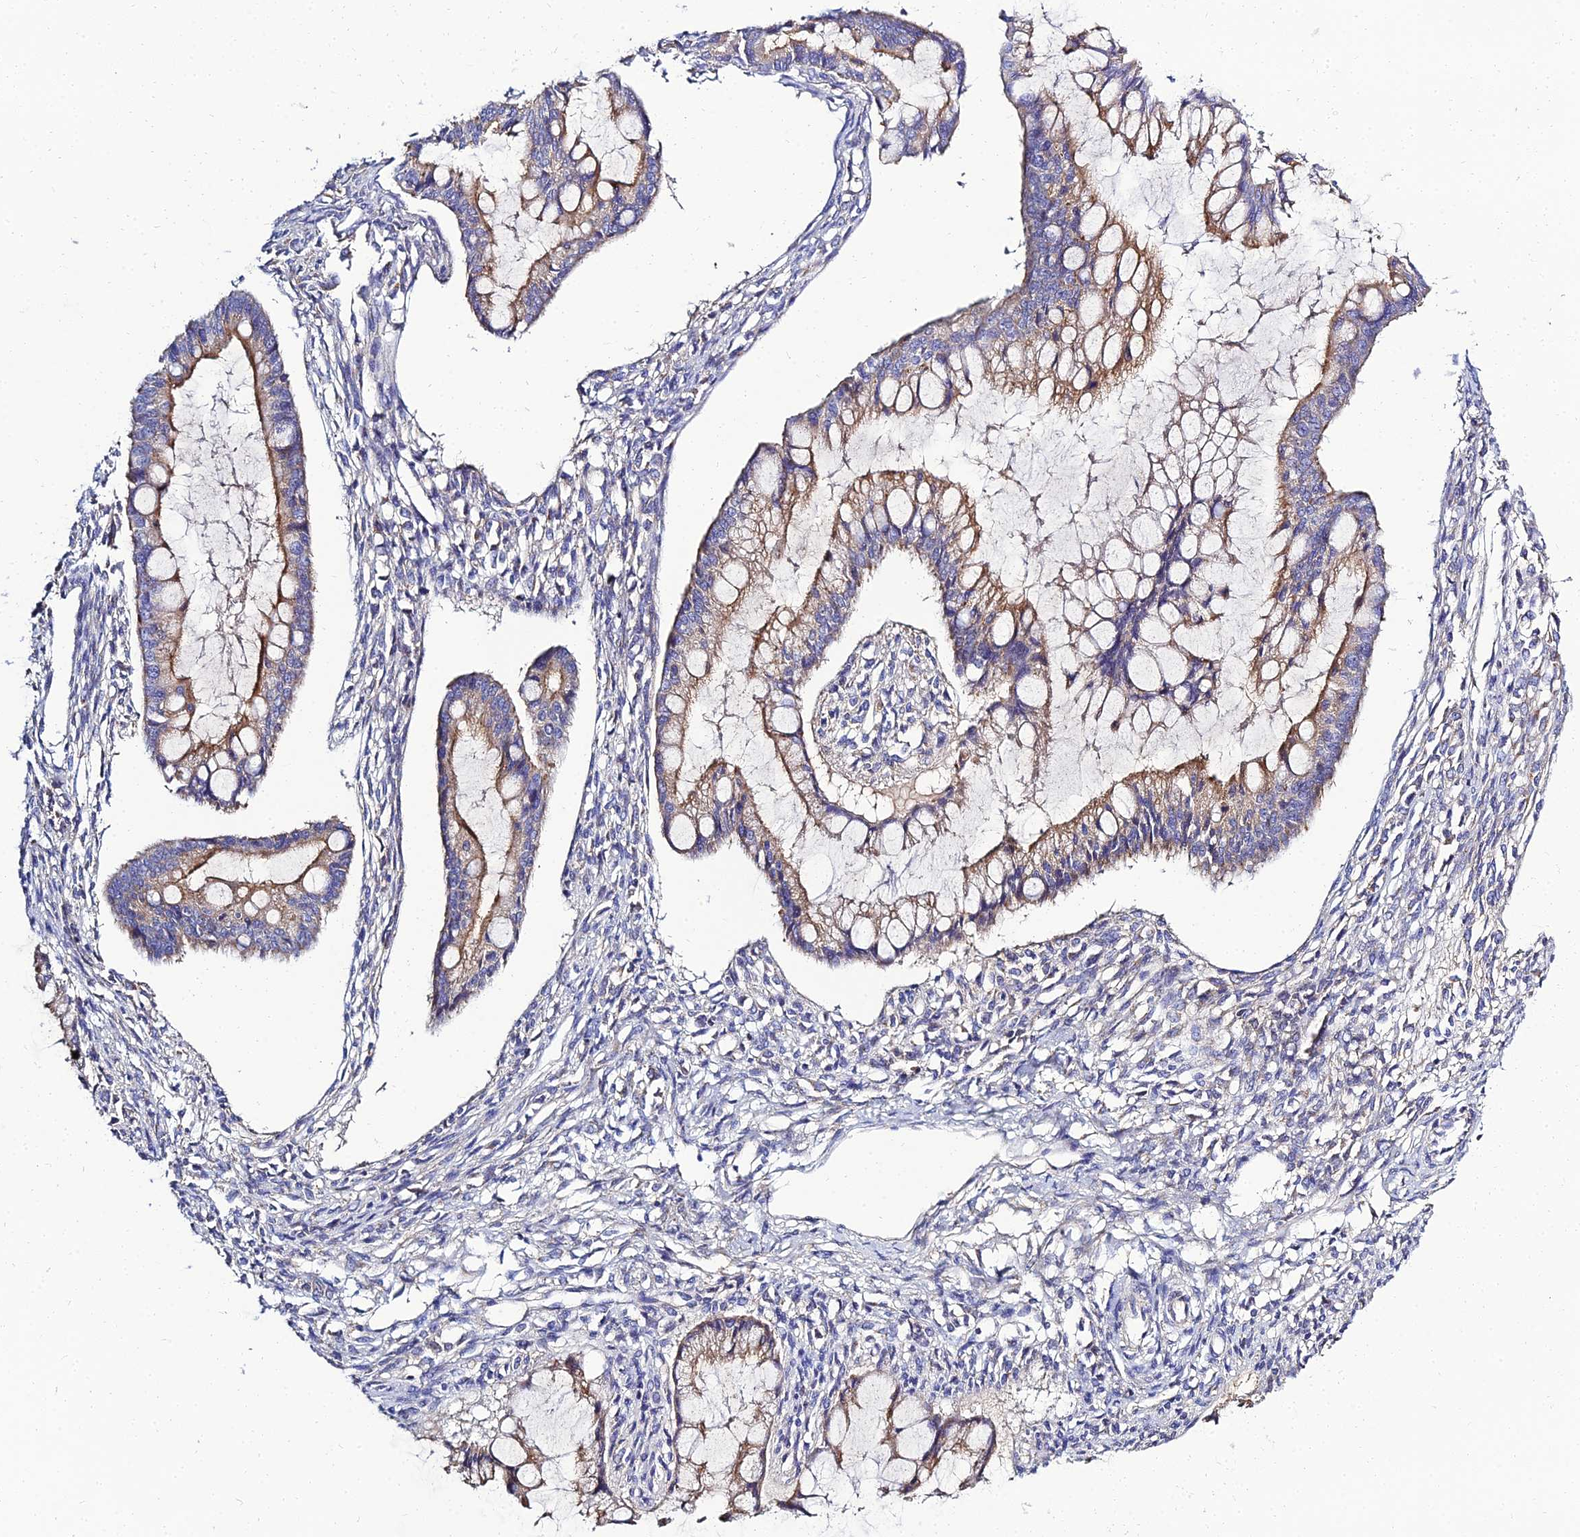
{"staining": {"intensity": "moderate", "quantity": ">75%", "location": "cytoplasmic/membranous"}, "tissue": "ovarian cancer", "cell_type": "Tumor cells", "image_type": "cancer", "snomed": [{"axis": "morphology", "description": "Cystadenocarcinoma, mucinous, NOS"}, {"axis": "topography", "description": "Ovary"}], "caption": "Immunohistochemical staining of human ovarian cancer reveals medium levels of moderate cytoplasmic/membranous protein staining in approximately >75% of tumor cells.", "gene": "NPY", "patient": {"sex": "female", "age": 73}}